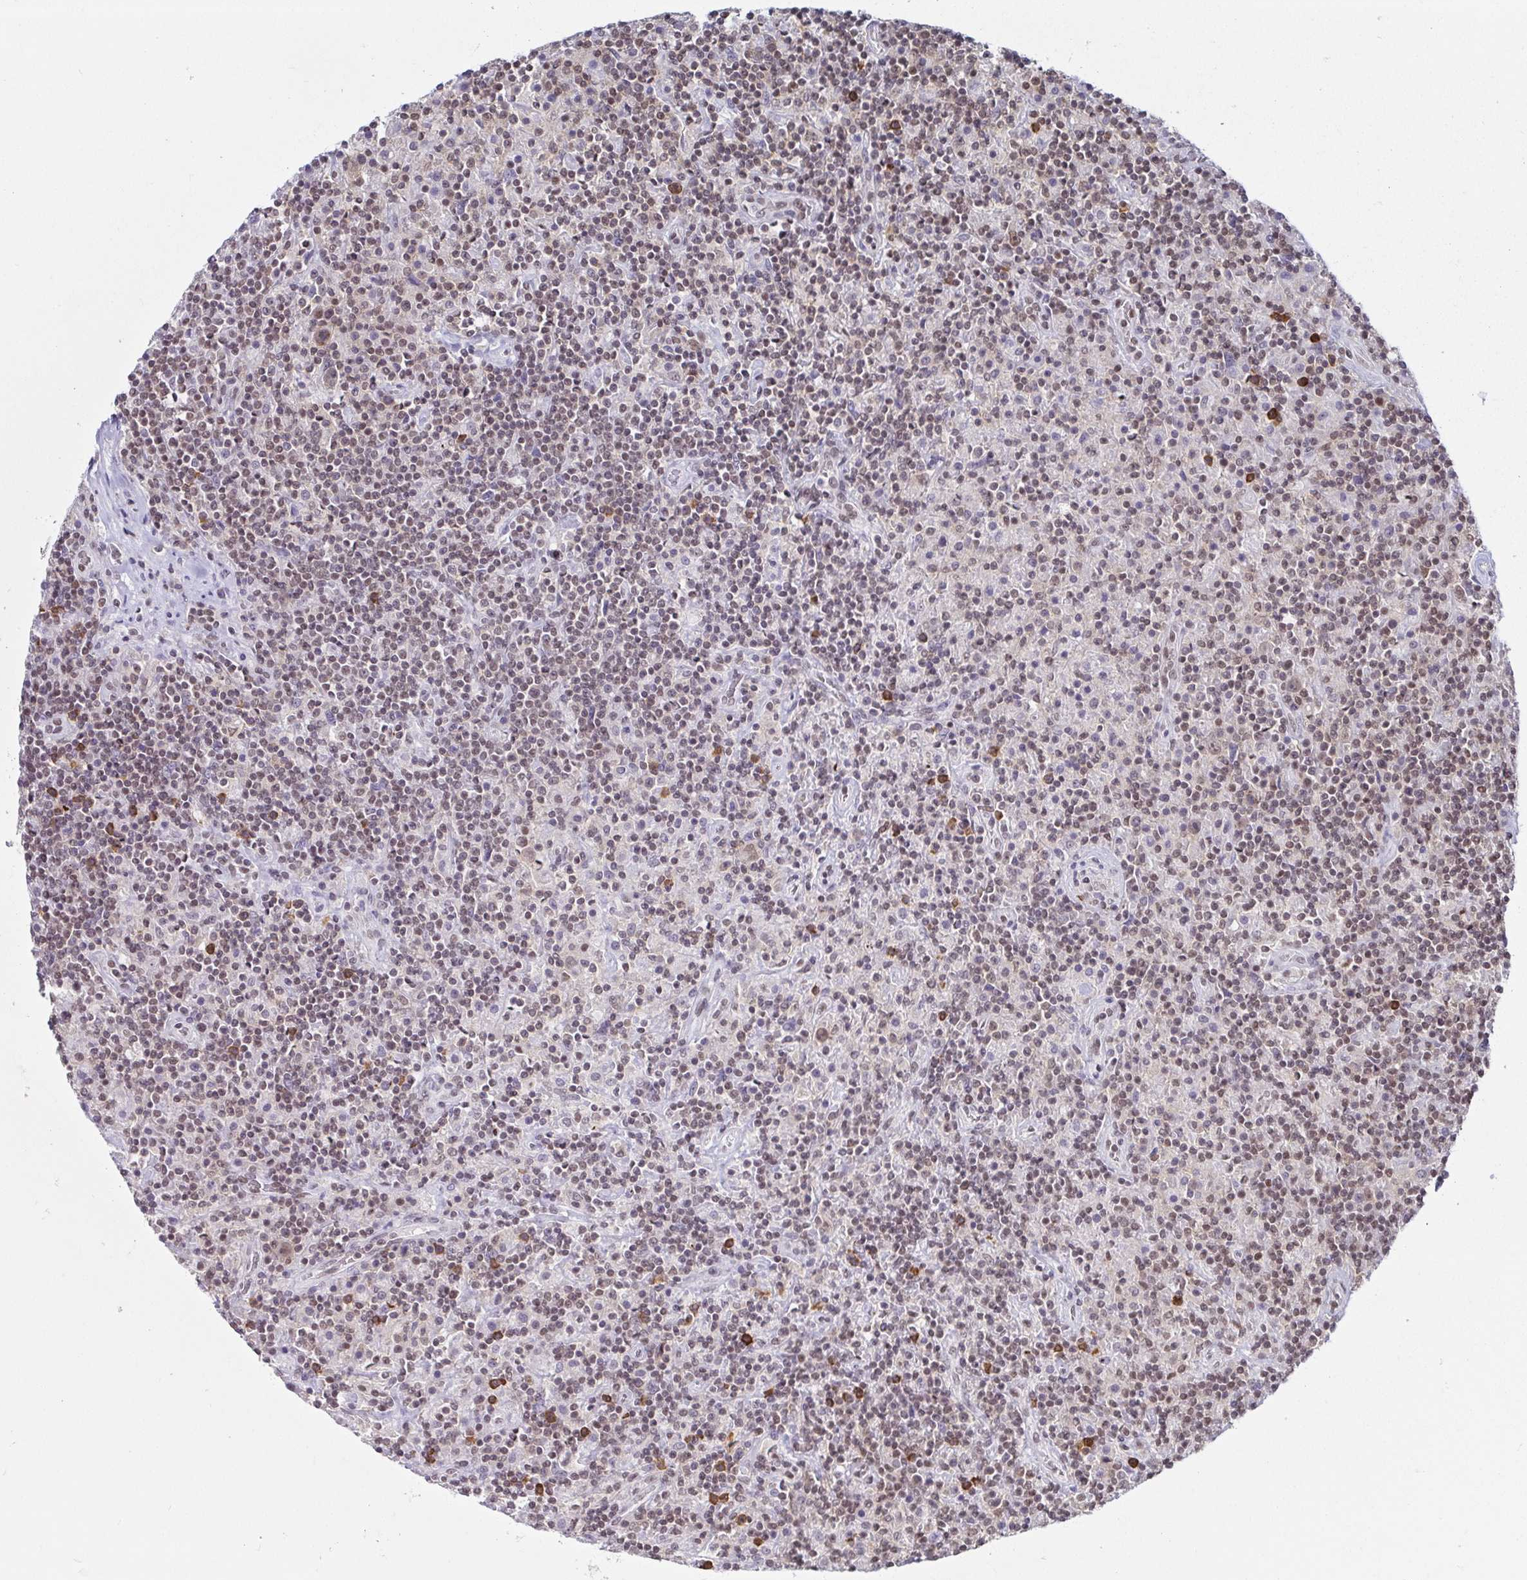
{"staining": {"intensity": "moderate", "quantity": ">75%", "location": "nuclear"}, "tissue": "lymphoma", "cell_type": "Tumor cells", "image_type": "cancer", "snomed": [{"axis": "morphology", "description": "Hodgkin's disease, NOS"}, {"axis": "topography", "description": "Lymph node"}], "caption": "Tumor cells show medium levels of moderate nuclear staining in approximately >75% of cells in human Hodgkin's disease.", "gene": "EWSR1", "patient": {"sex": "male", "age": 70}}